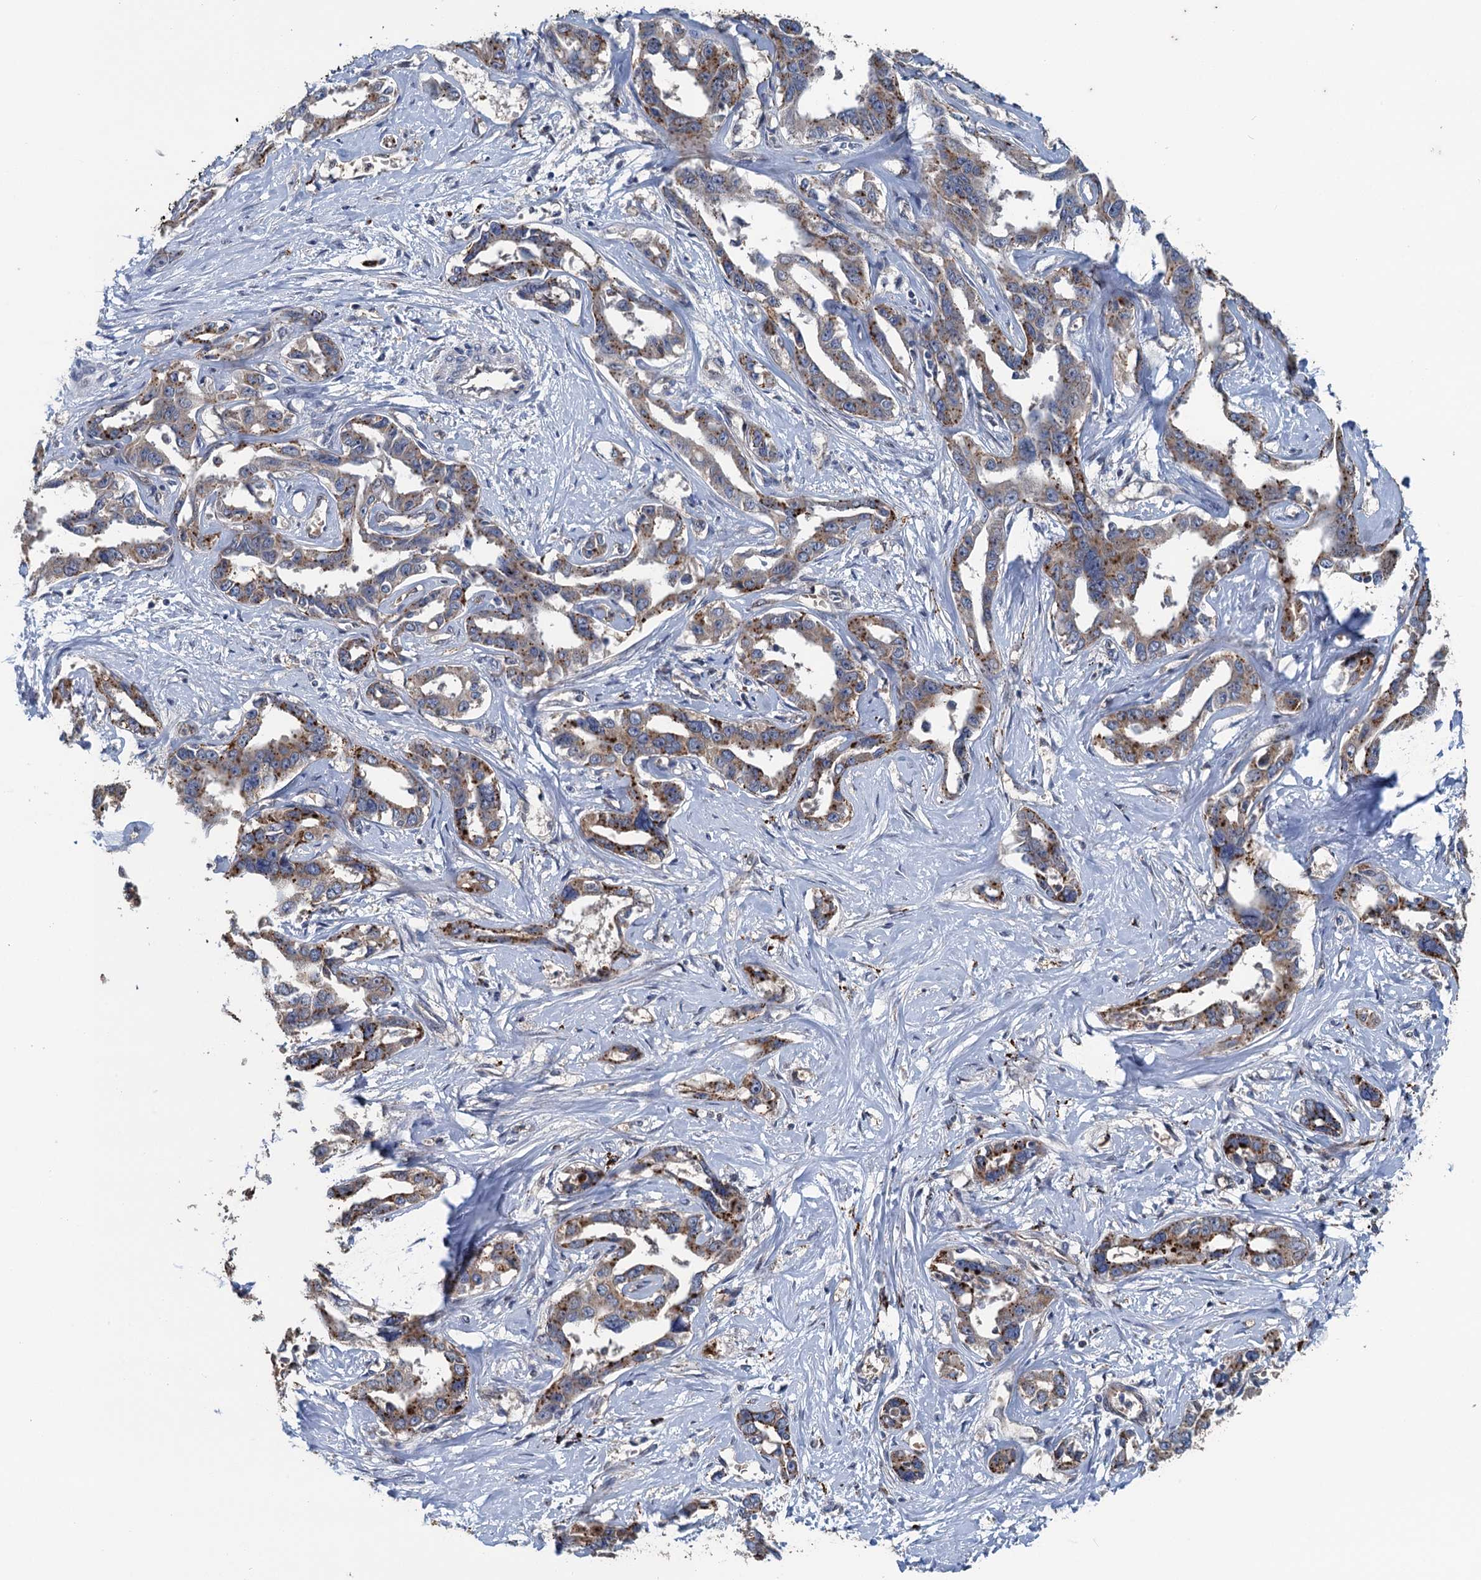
{"staining": {"intensity": "moderate", "quantity": ">75%", "location": "cytoplasmic/membranous"}, "tissue": "liver cancer", "cell_type": "Tumor cells", "image_type": "cancer", "snomed": [{"axis": "morphology", "description": "Cholangiocarcinoma"}, {"axis": "topography", "description": "Liver"}], "caption": "This micrograph displays IHC staining of human cholangiocarcinoma (liver), with medium moderate cytoplasmic/membranous expression in about >75% of tumor cells.", "gene": "KBTBD8", "patient": {"sex": "male", "age": 59}}